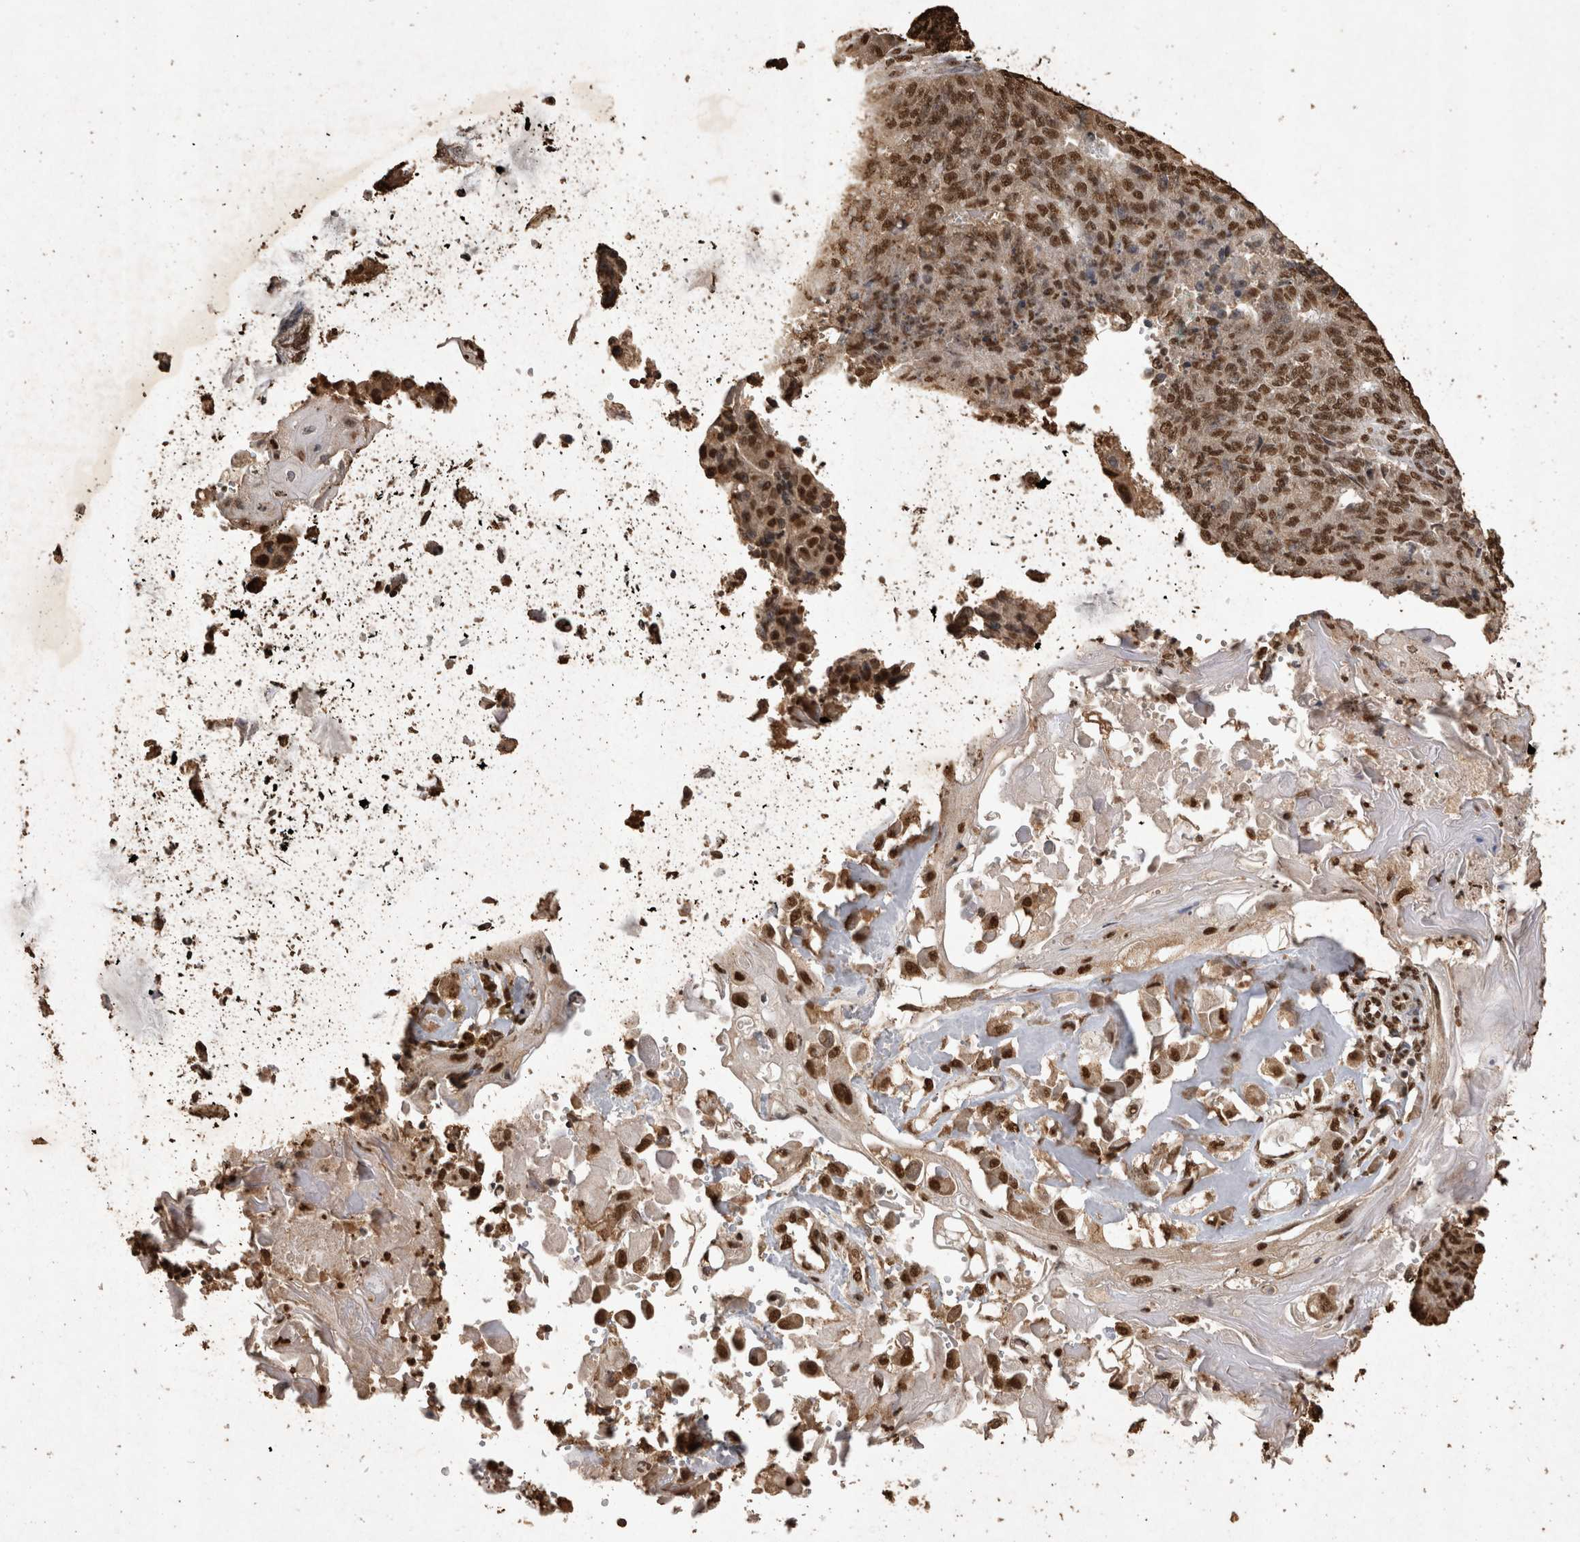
{"staining": {"intensity": "strong", "quantity": ">75%", "location": "nuclear"}, "tissue": "endometrial cancer", "cell_type": "Tumor cells", "image_type": "cancer", "snomed": [{"axis": "morphology", "description": "Adenocarcinoma, NOS"}, {"axis": "topography", "description": "Endometrium"}], "caption": "Immunohistochemical staining of adenocarcinoma (endometrial) exhibits strong nuclear protein staining in about >75% of tumor cells. (IHC, brightfield microscopy, high magnification).", "gene": "OAS2", "patient": {"sex": "female", "age": 32}}